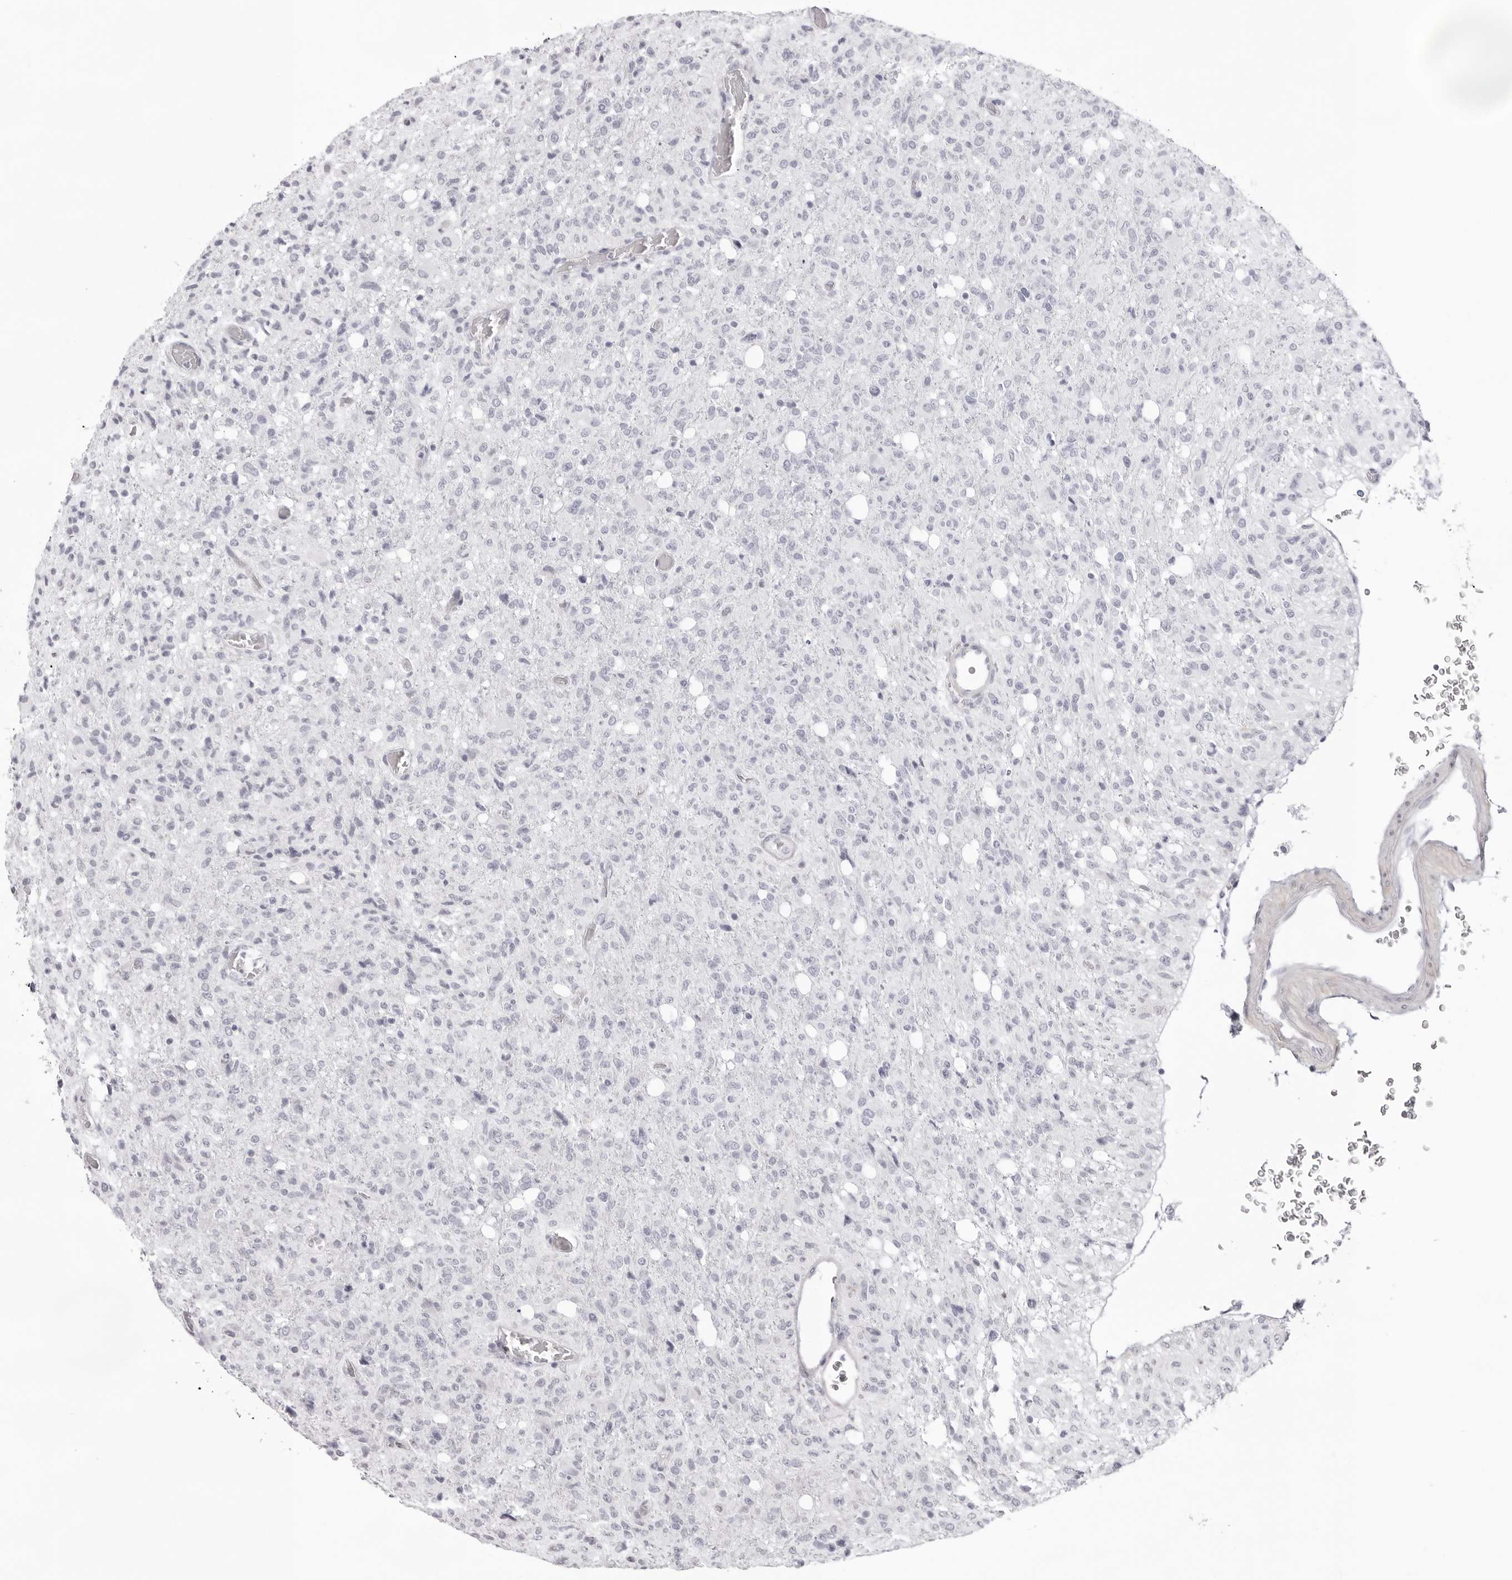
{"staining": {"intensity": "negative", "quantity": "none", "location": "none"}, "tissue": "glioma", "cell_type": "Tumor cells", "image_type": "cancer", "snomed": [{"axis": "morphology", "description": "Glioma, malignant, High grade"}, {"axis": "topography", "description": "Brain"}], "caption": "The photomicrograph displays no significant expression in tumor cells of malignant glioma (high-grade).", "gene": "INSL3", "patient": {"sex": "female", "age": 57}}